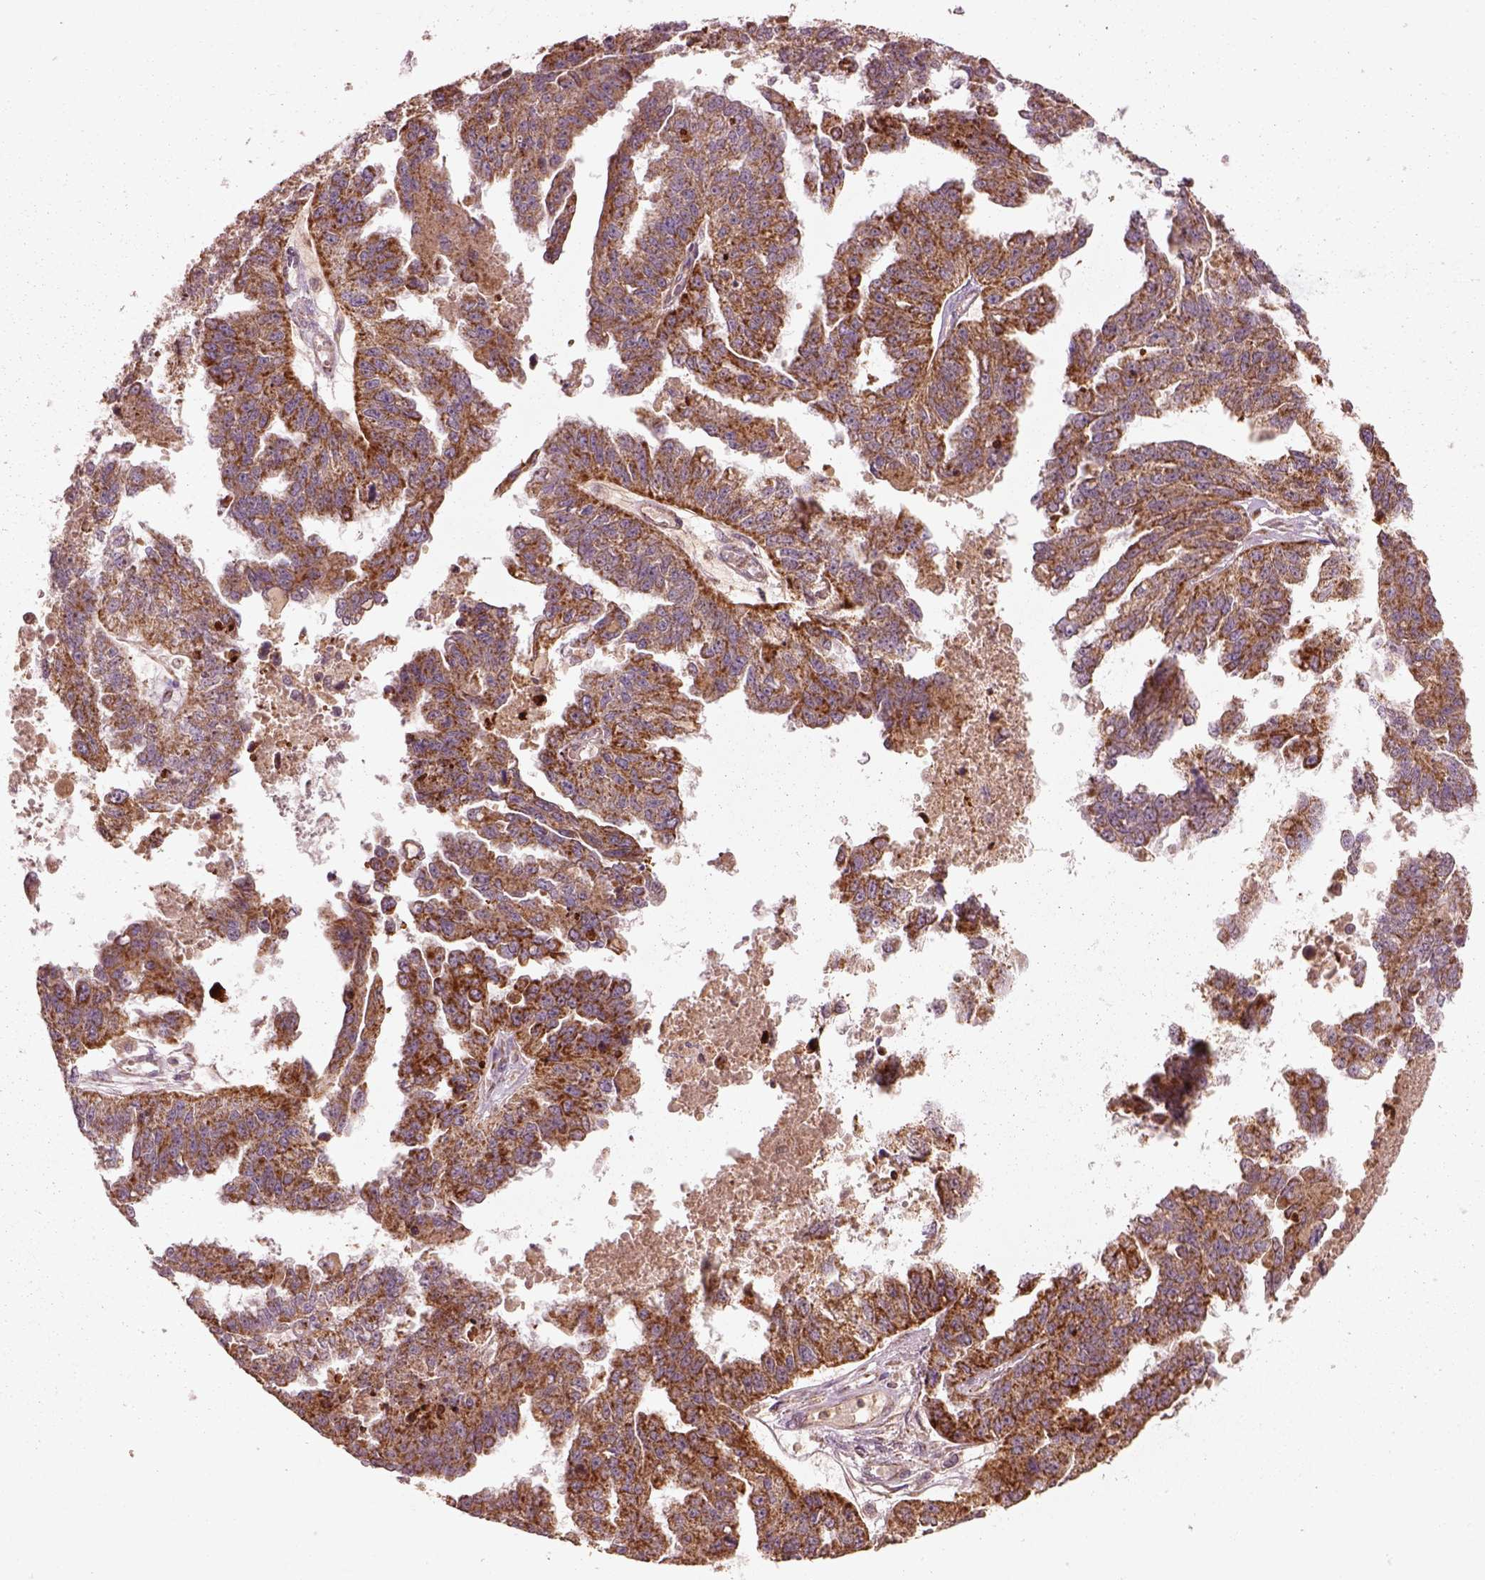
{"staining": {"intensity": "moderate", "quantity": ">75%", "location": "cytoplasmic/membranous"}, "tissue": "ovarian cancer", "cell_type": "Tumor cells", "image_type": "cancer", "snomed": [{"axis": "morphology", "description": "Cystadenocarcinoma, serous, NOS"}, {"axis": "topography", "description": "Ovary"}], "caption": "Ovarian cancer stained for a protein reveals moderate cytoplasmic/membranous positivity in tumor cells. Immunohistochemistry stains the protein in brown and the nuclei are stained blue.", "gene": "SLC25A5", "patient": {"sex": "female", "age": 58}}